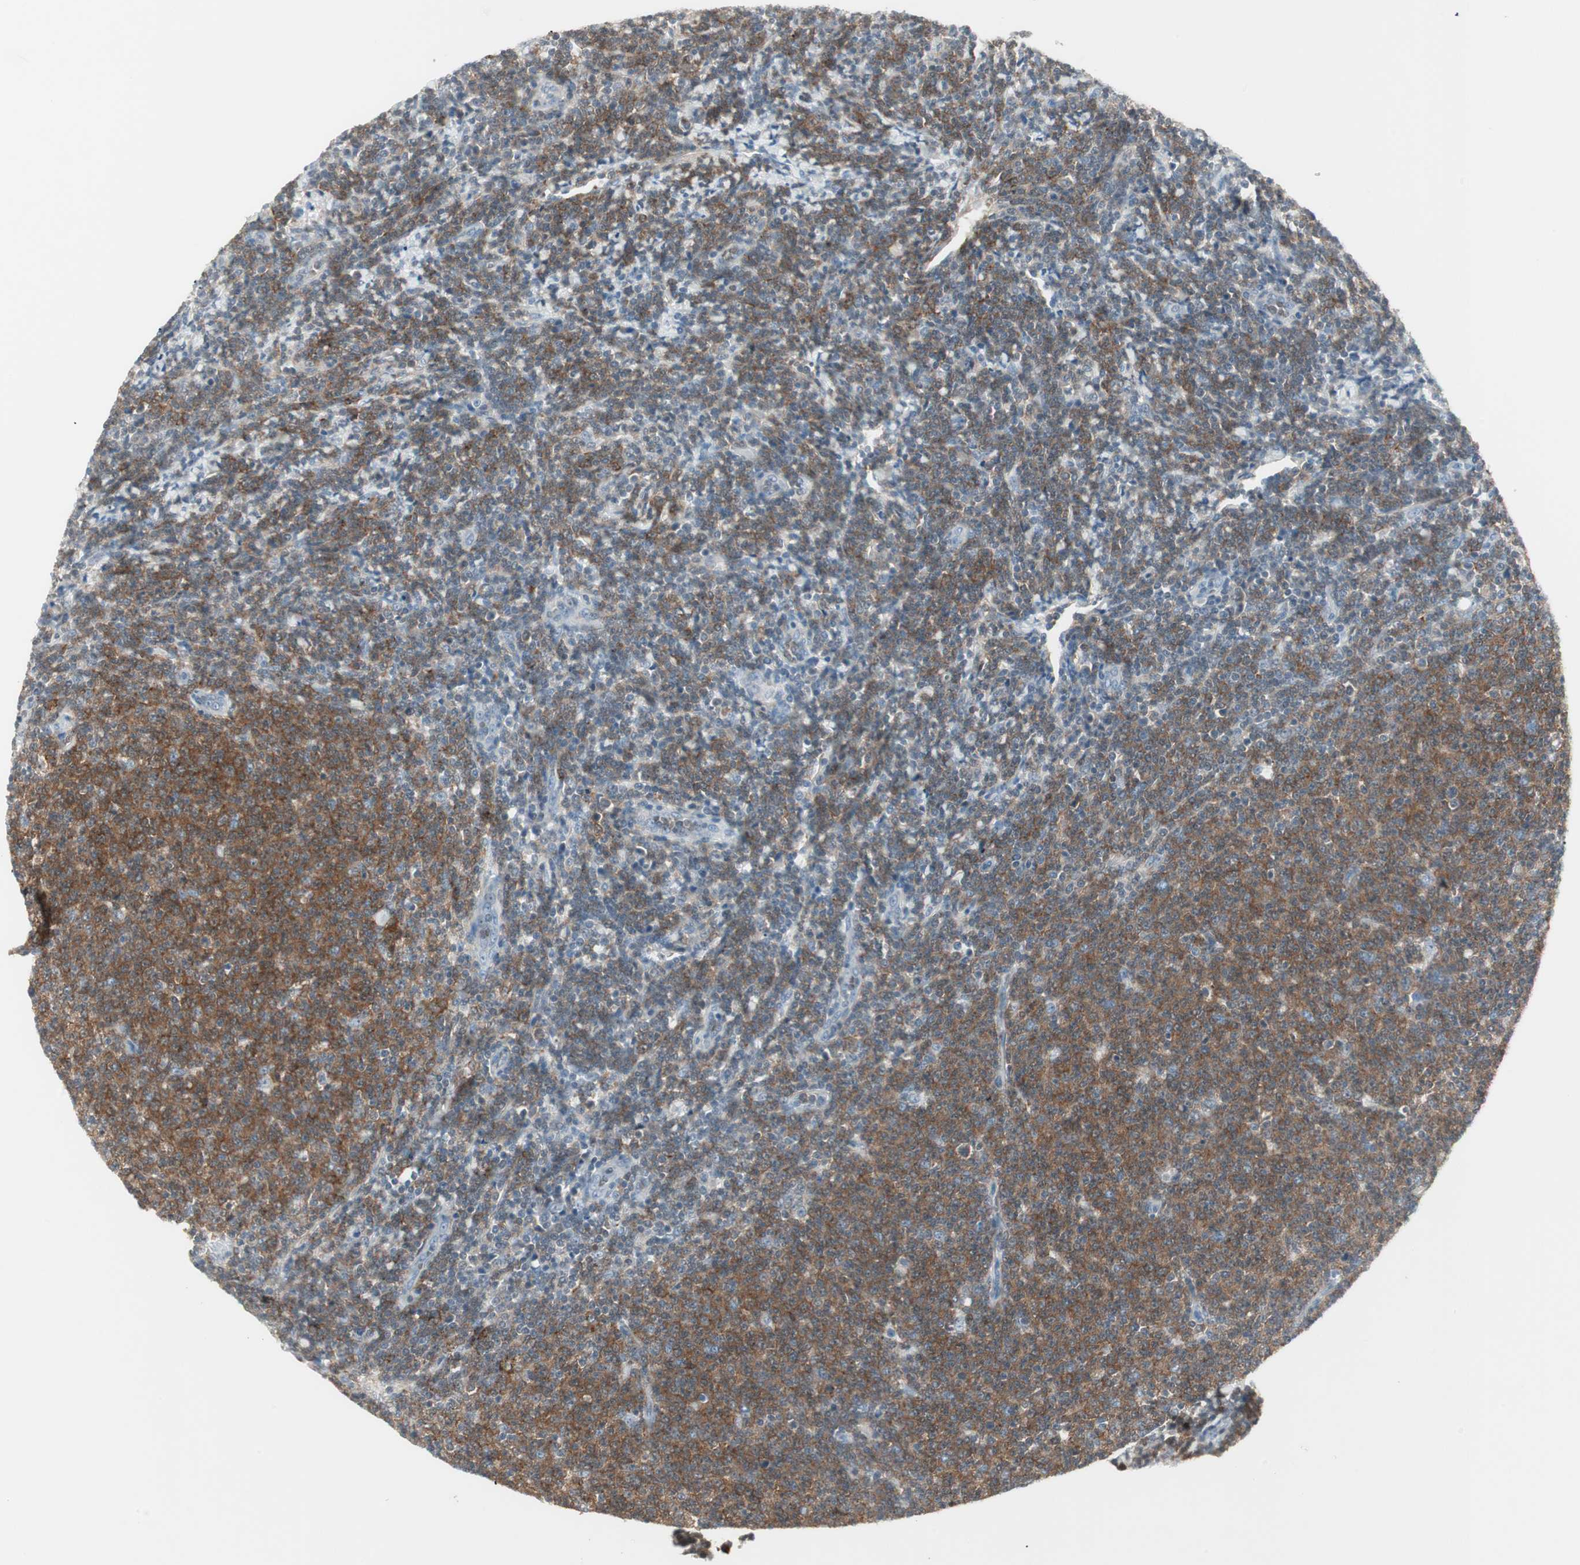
{"staining": {"intensity": "moderate", "quantity": ">75%", "location": "cytoplasmic/membranous"}, "tissue": "lymphoma", "cell_type": "Tumor cells", "image_type": "cancer", "snomed": [{"axis": "morphology", "description": "Malignant lymphoma, non-Hodgkin's type, Low grade"}, {"axis": "topography", "description": "Lymph node"}], "caption": "Malignant lymphoma, non-Hodgkin's type (low-grade) was stained to show a protein in brown. There is medium levels of moderate cytoplasmic/membranous staining in approximately >75% of tumor cells. Immunohistochemistry stains the protein of interest in brown and the nuclei are stained blue.", "gene": "MAP4K1", "patient": {"sex": "male", "age": 66}}